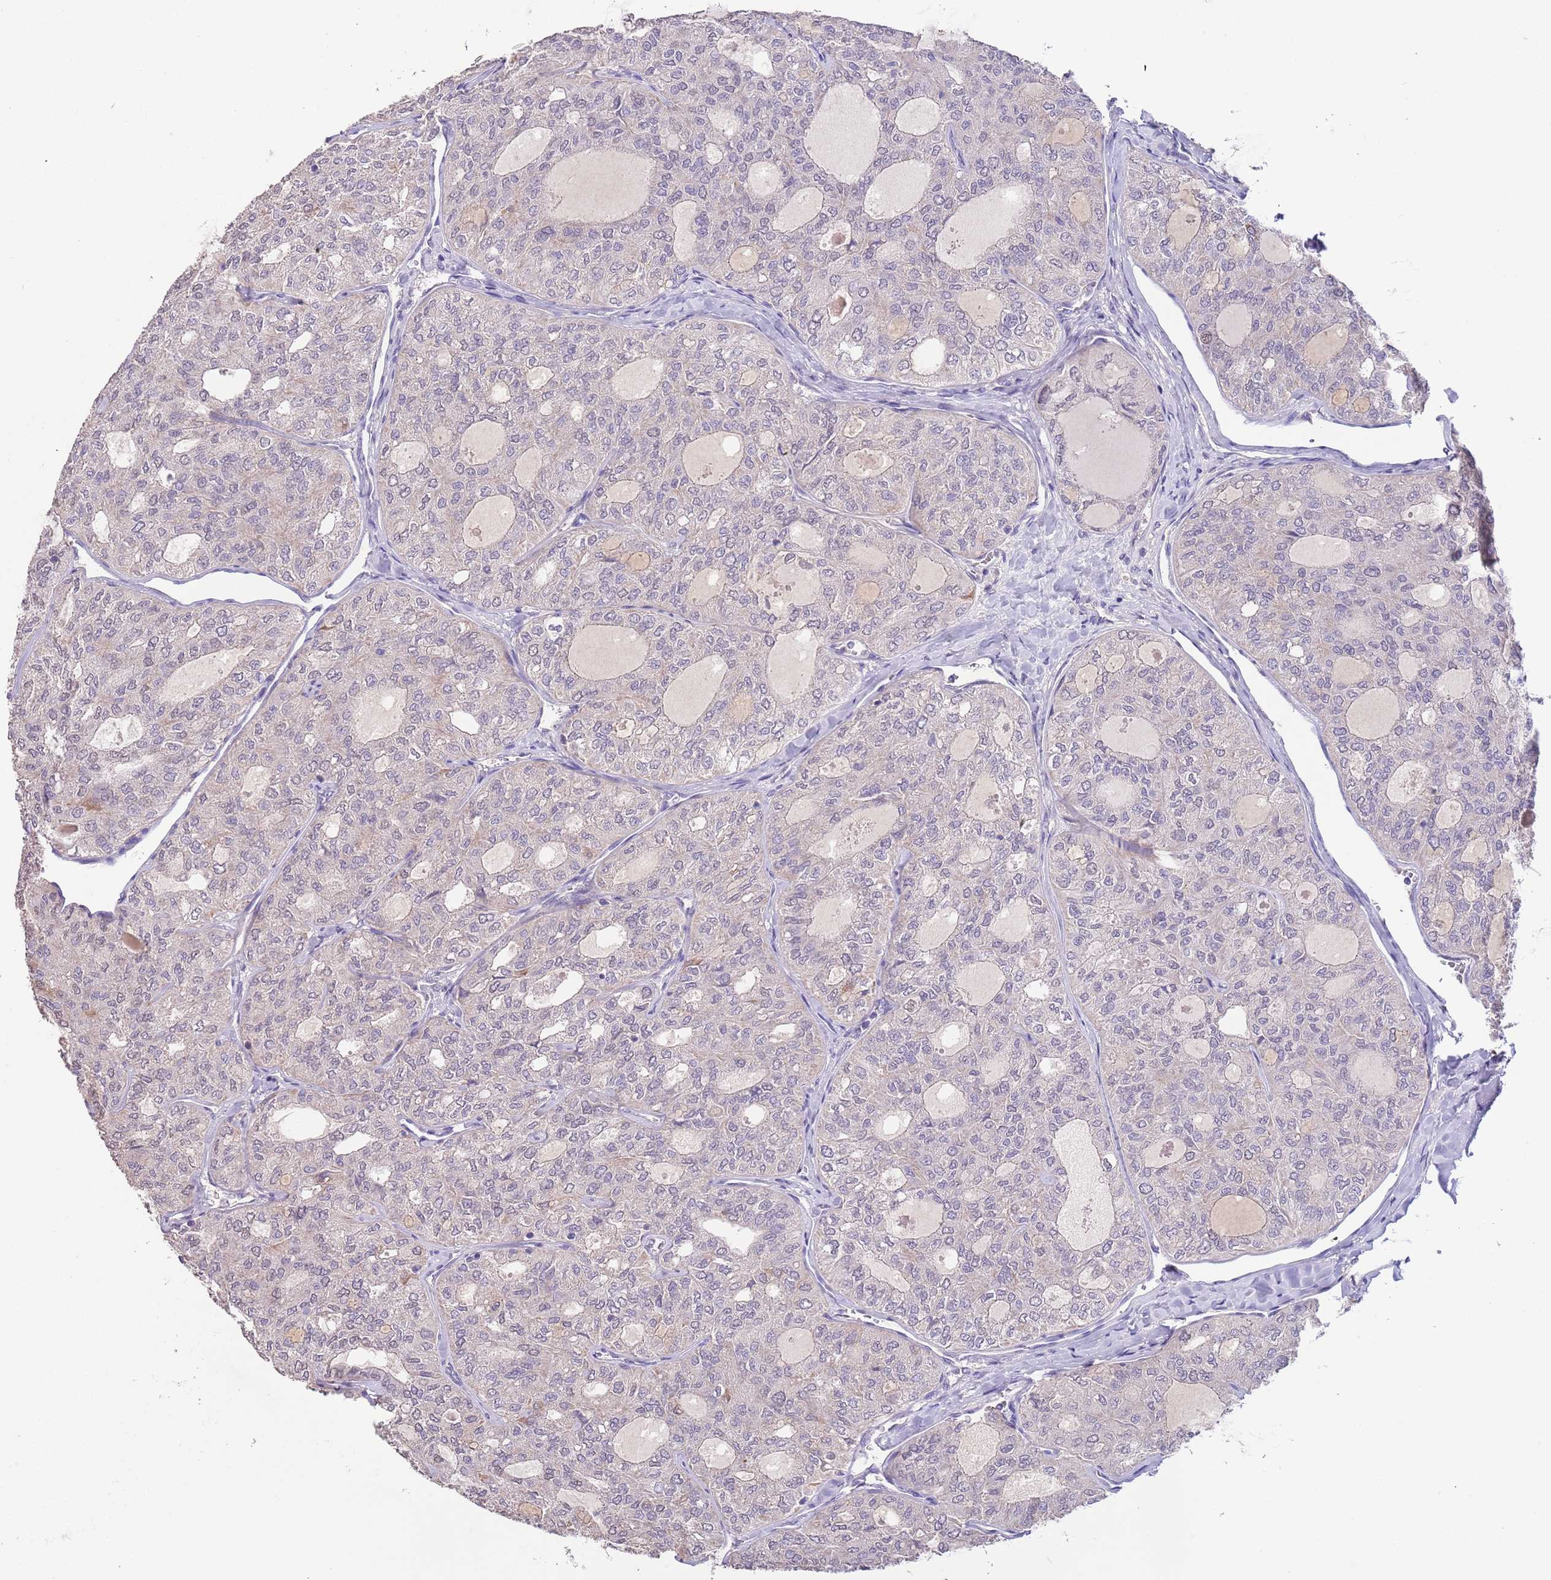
{"staining": {"intensity": "negative", "quantity": "none", "location": "none"}, "tissue": "thyroid cancer", "cell_type": "Tumor cells", "image_type": "cancer", "snomed": [{"axis": "morphology", "description": "Follicular adenoma carcinoma, NOS"}, {"axis": "topography", "description": "Thyroid gland"}], "caption": "Immunohistochemistry (IHC) micrograph of neoplastic tissue: human thyroid cancer stained with DAB (3,3'-diaminobenzidine) displays no significant protein positivity in tumor cells. (DAB (3,3'-diaminobenzidine) IHC, high magnification).", "gene": "ZNF658", "patient": {"sex": "male", "age": 75}}